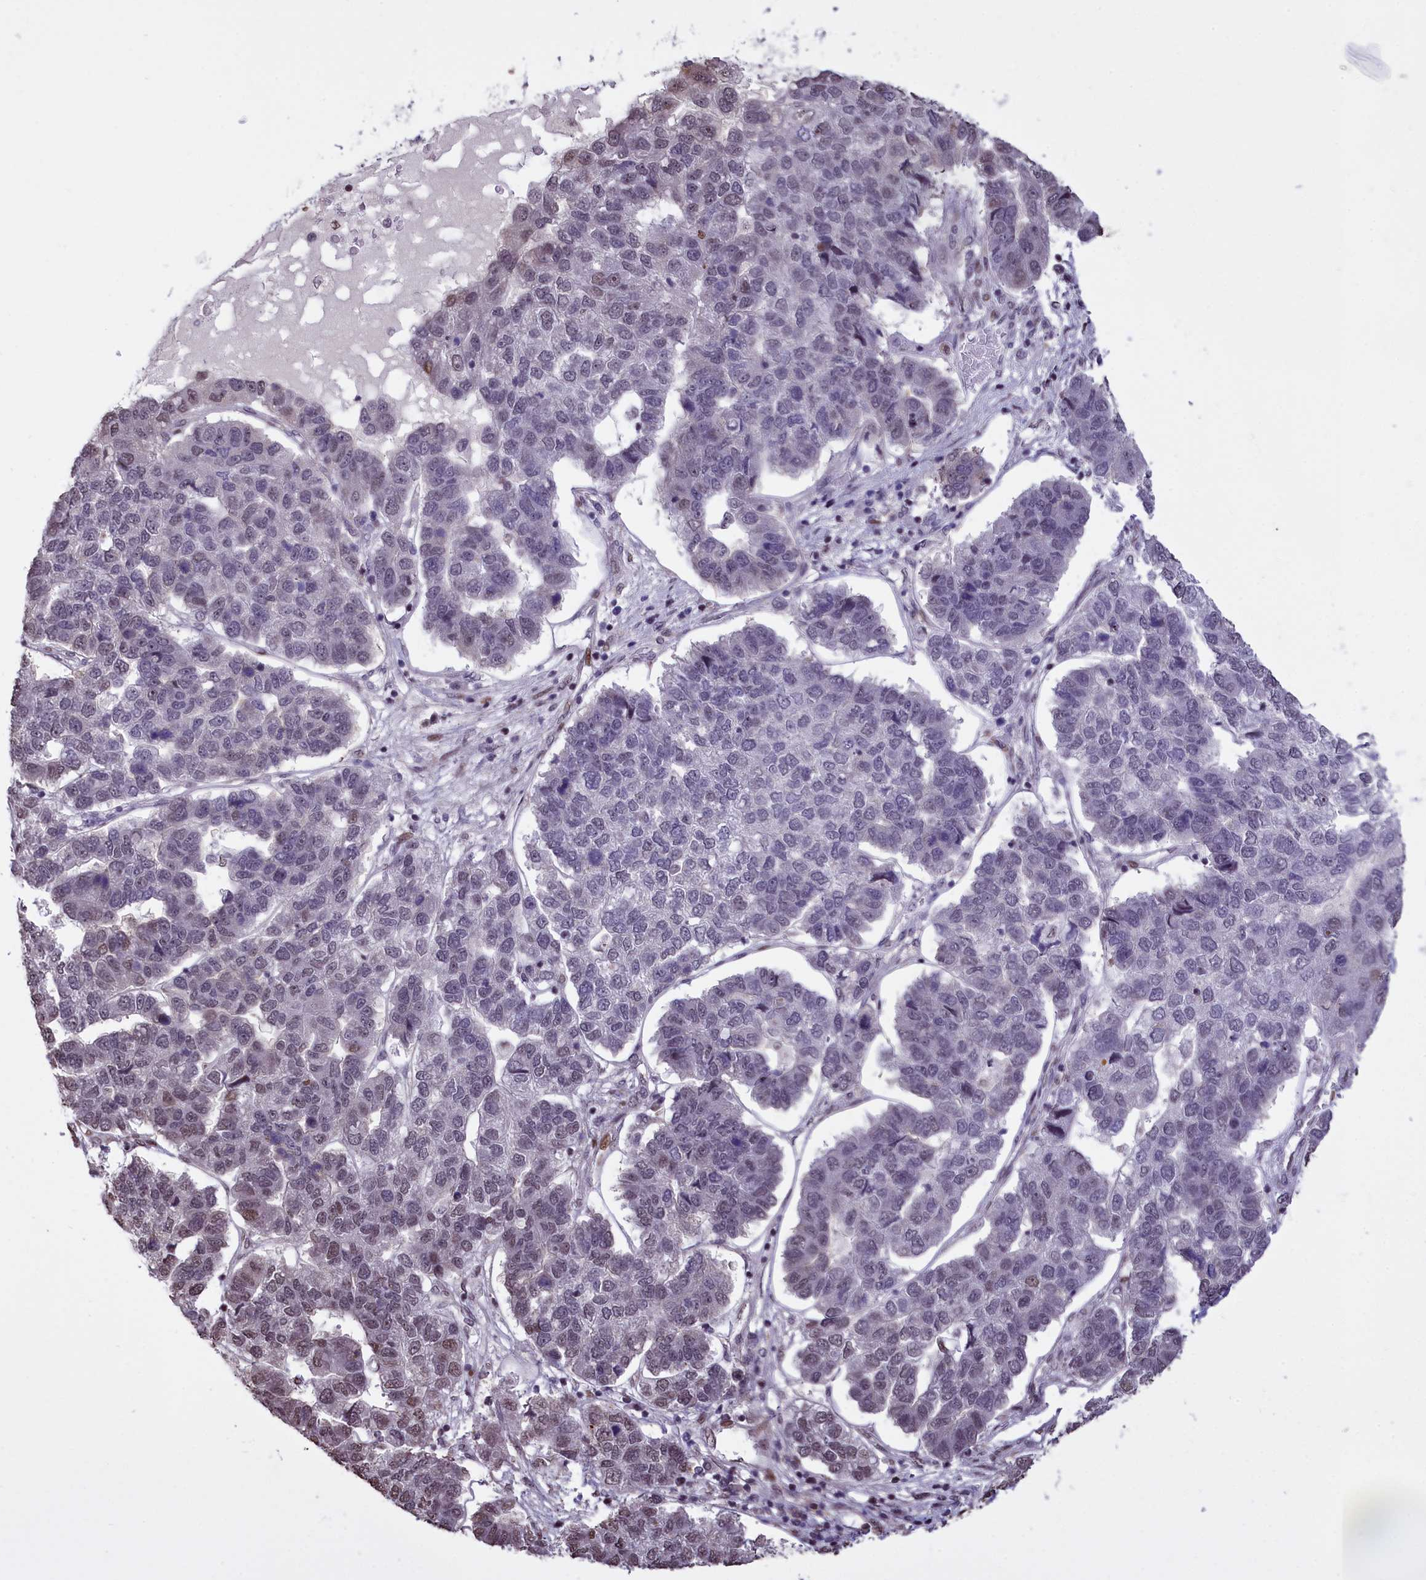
{"staining": {"intensity": "weak", "quantity": "<25%", "location": "nuclear"}, "tissue": "pancreatic cancer", "cell_type": "Tumor cells", "image_type": "cancer", "snomed": [{"axis": "morphology", "description": "Adenocarcinoma, NOS"}, {"axis": "topography", "description": "Pancreas"}], "caption": "Tumor cells show no significant protein staining in pancreatic cancer (adenocarcinoma). (Stains: DAB (3,3'-diaminobenzidine) immunohistochemistry (IHC) with hematoxylin counter stain, Microscopy: brightfield microscopy at high magnification).", "gene": "RELB", "patient": {"sex": "female", "age": 61}}